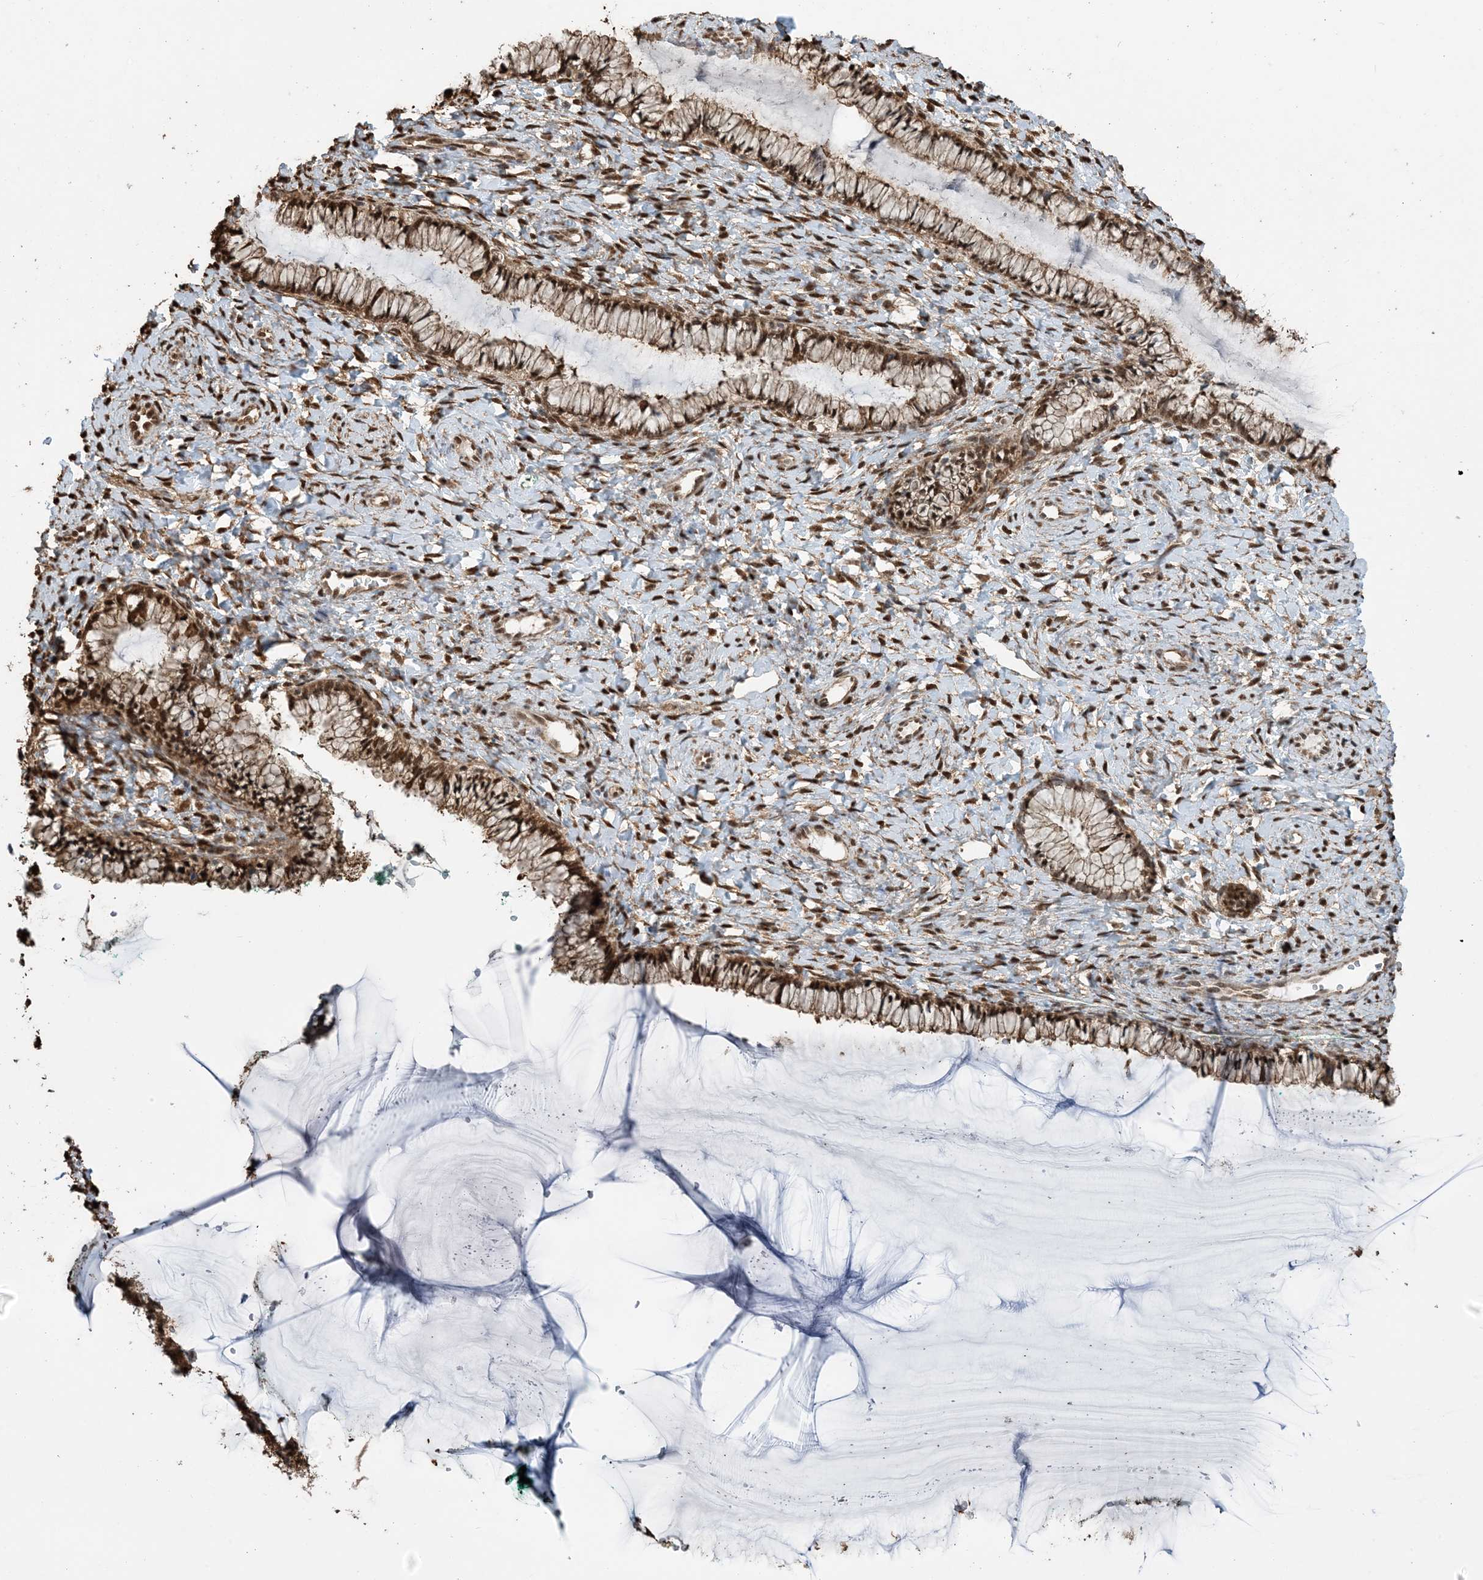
{"staining": {"intensity": "strong", "quantity": ">75%", "location": "cytoplasmic/membranous,nuclear"}, "tissue": "cervix", "cell_type": "Glandular cells", "image_type": "normal", "snomed": [{"axis": "morphology", "description": "Normal tissue, NOS"}, {"axis": "morphology", "description": "Adenocarcinoma, NOS"}, {"axis": "topography", "description": "Cervix"}], "caption": "Immunohistochemical staining of benign human cervix demonstrates strong cytoplasmic/membranous,nuclear protein positivity in about >75% of glandular cells.", "gene": "HSPA1A", "patient": {"sex": "female", "age": 29}}